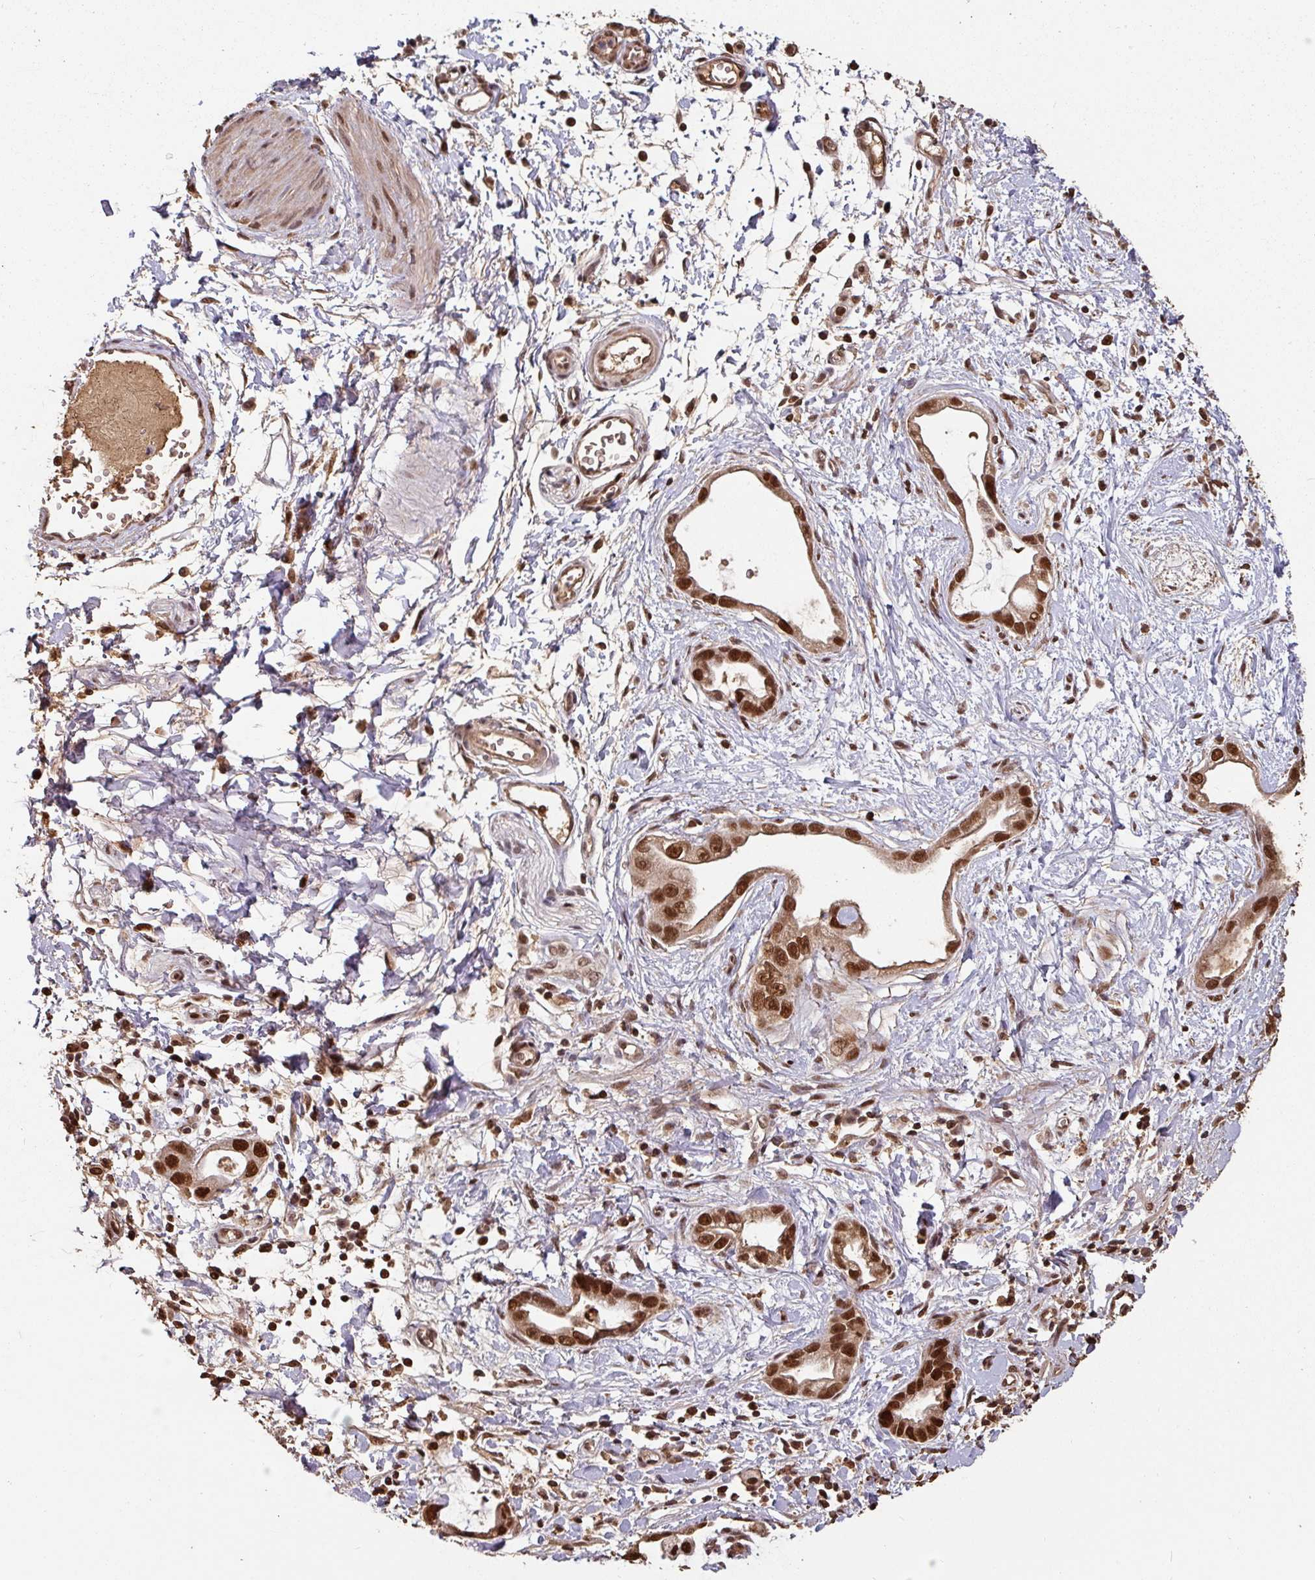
{"staining": {"intensity": "strong", "quantity": ">75%", "location": "nuclear"}, "tissue": "stomach cancer", "cell_type": "Tumor cells", "image_type": "cancer", "snomed": [{"axis": "morphology", "description": "Adenocarcinoma, NOS"}, {"axis": "topography", "description": "Stomach"}], "caption": "High-magnification brightfield microscopy of stomach adenocarcinoma stained with DAB (3,3'-diaminobenzidine) (brown) and counterstained with hematoxylin (blue). tumor cells exhibit strong nuclear staining is present in about>75% of cells. The protein of interest is shown in brown color, while the nuclei are stained blue.", "gene": "POLD1", "patient": {"sex": "male", "age": 55}}